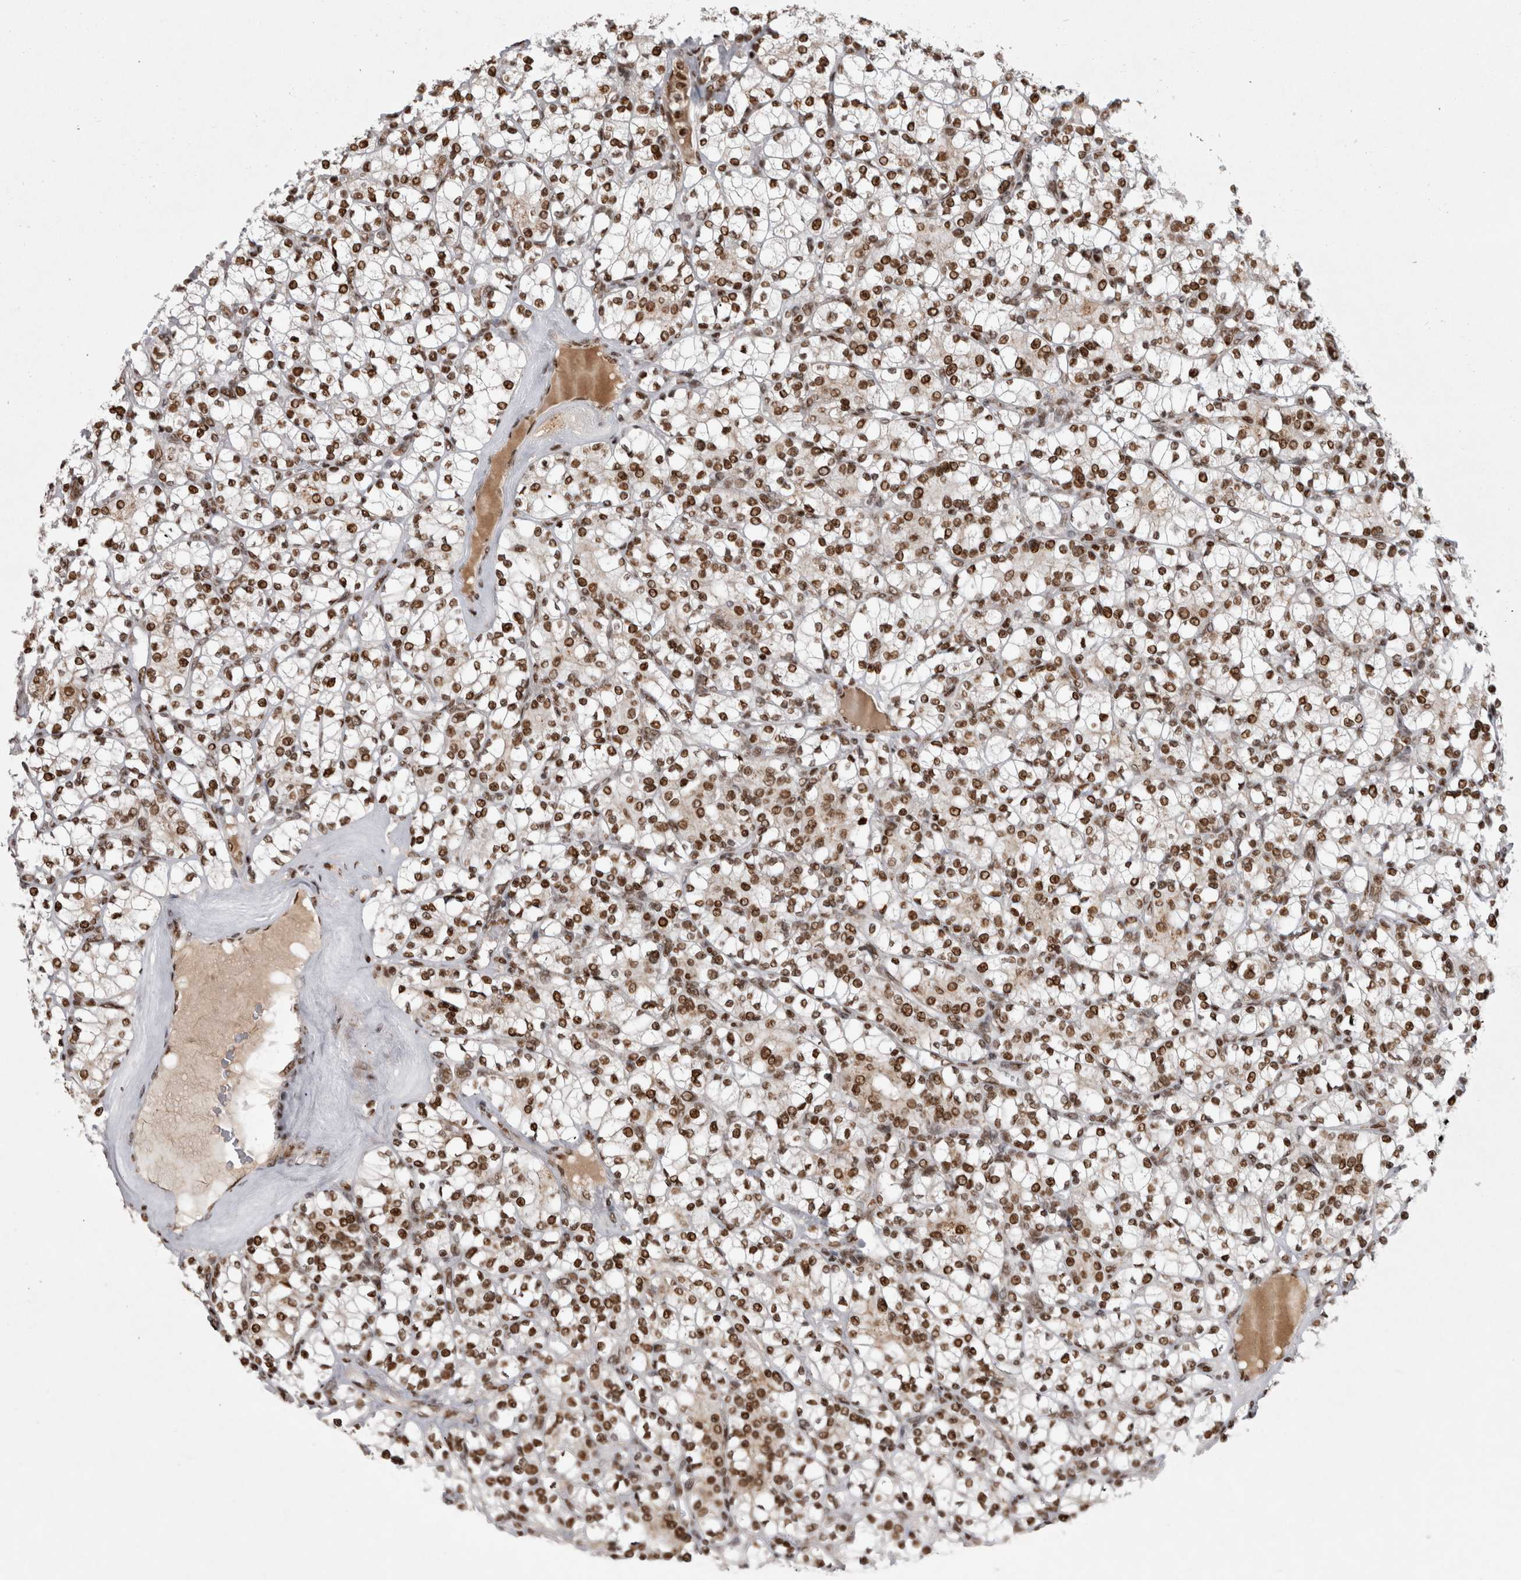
{"staining": {"intensity": "moderate", "quantity": ">75%", "location": "nuclear"}, "tissue": "renal cancer", "cell_type": "Tumor cells", "image_type": "cancer", "snomed": [{"axis": "morphology", "description": "Adenocarcinoma, NOS"}, {"axis": "topography", "description": "Kidney"}], "caption": "The photomicrograph displays immunohistochemical staining of renal cancer. There is moderate nuclear positivity is identified in about >75% of tumor cells.", "gene": "EYA2", "patient": {"sex": "male", "age": 77}}